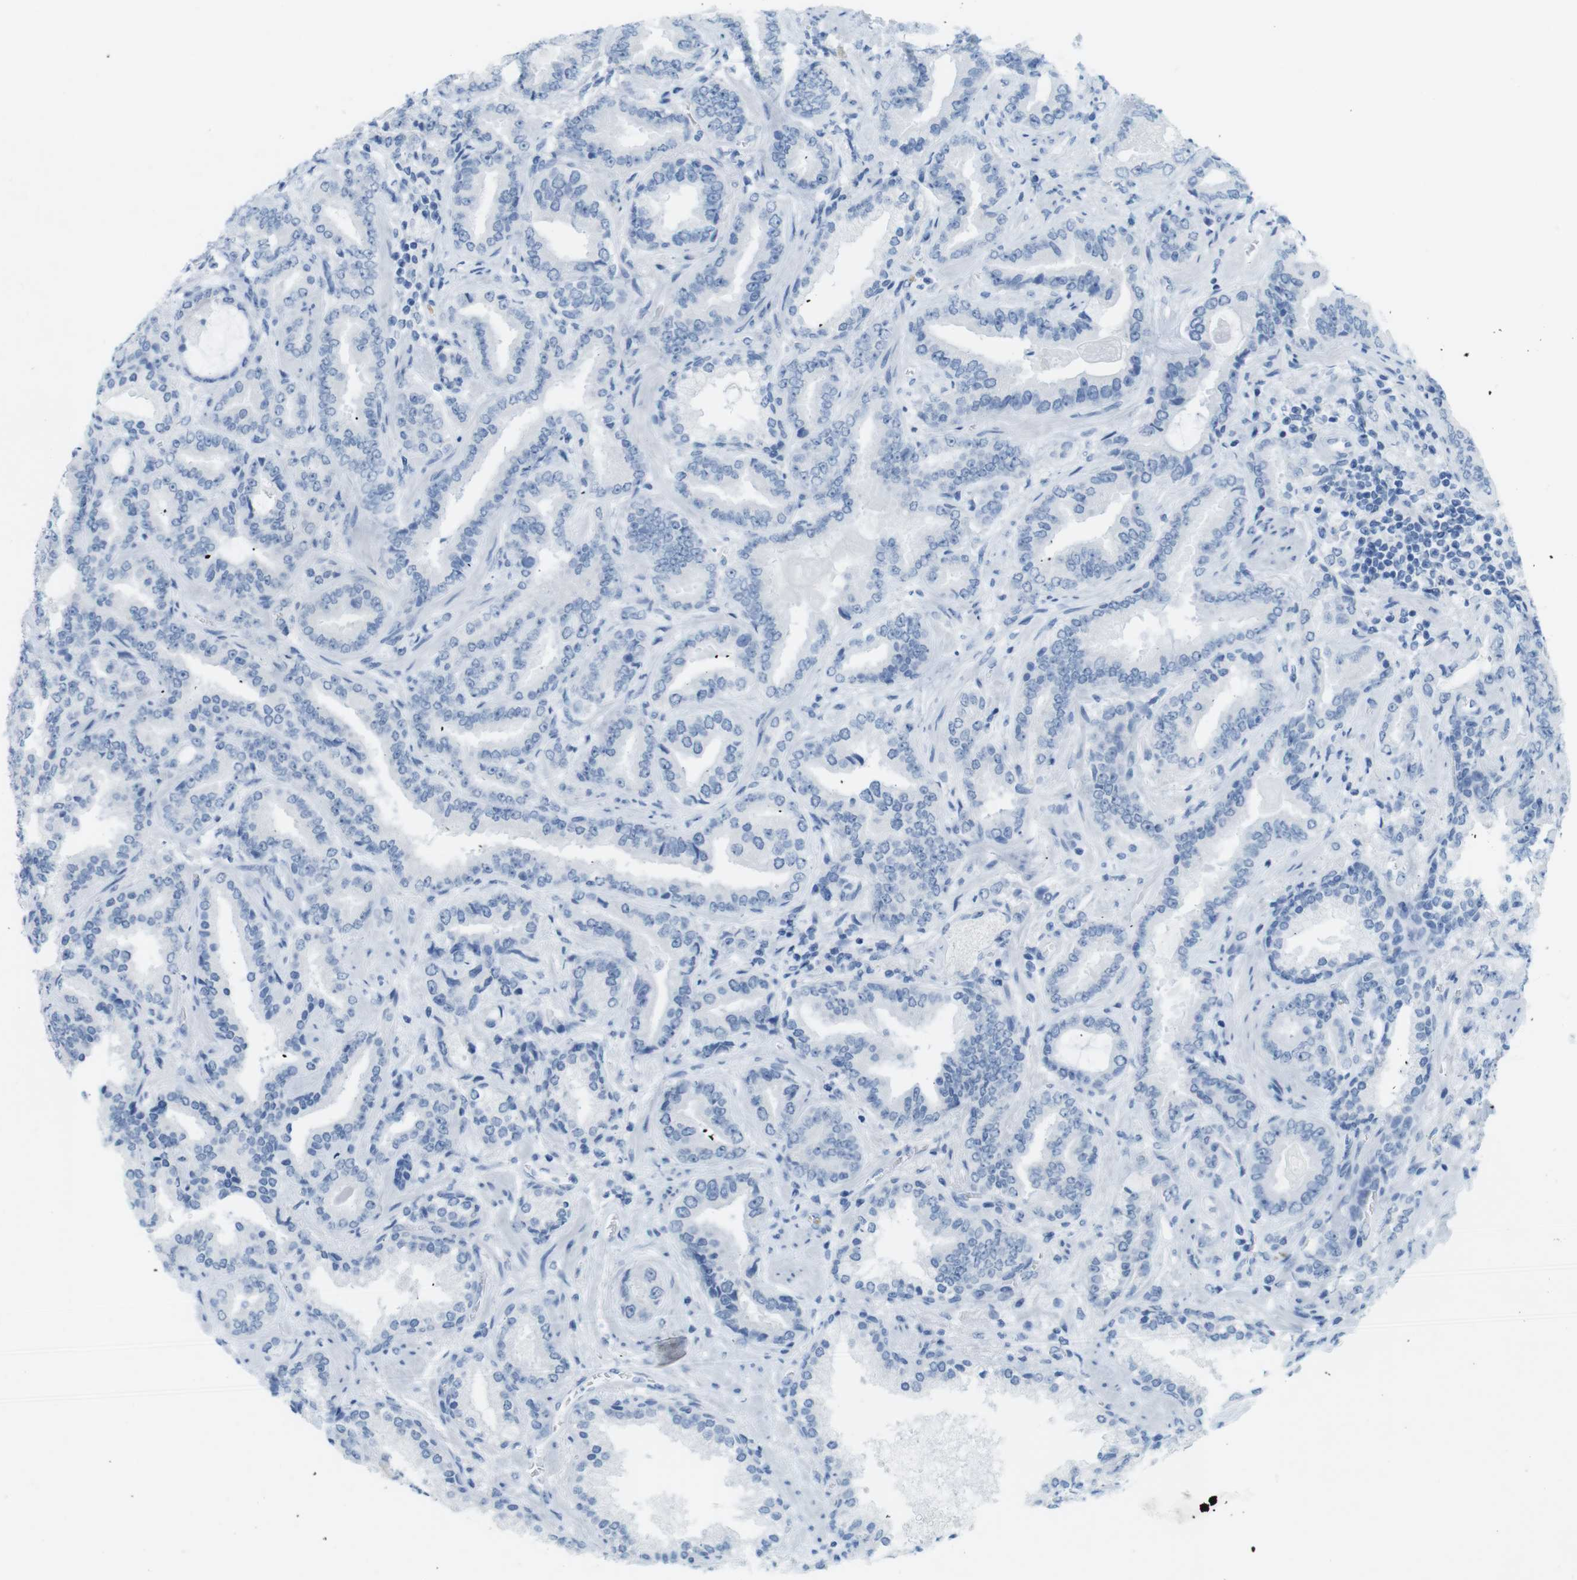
{"staining": {"intensity": "negative", "quantity": "none", "location": "none"}, "tissue": "prostate cancer", "cell_type": "Tumor cells", "image_type": "cancer", "snomed": [{"axis": "morphology", "description": "Adenocarcinoma, Low grade"}, {"axis": "topography", "description": "Prostate"}], "caption": "Immunohistochemical staining of prostate adenocarcinoma (low-grade) shows no significant positivity in tumor cells.", "gene": "TNNT2", "patient": {"sex": "male", "age": 60}}